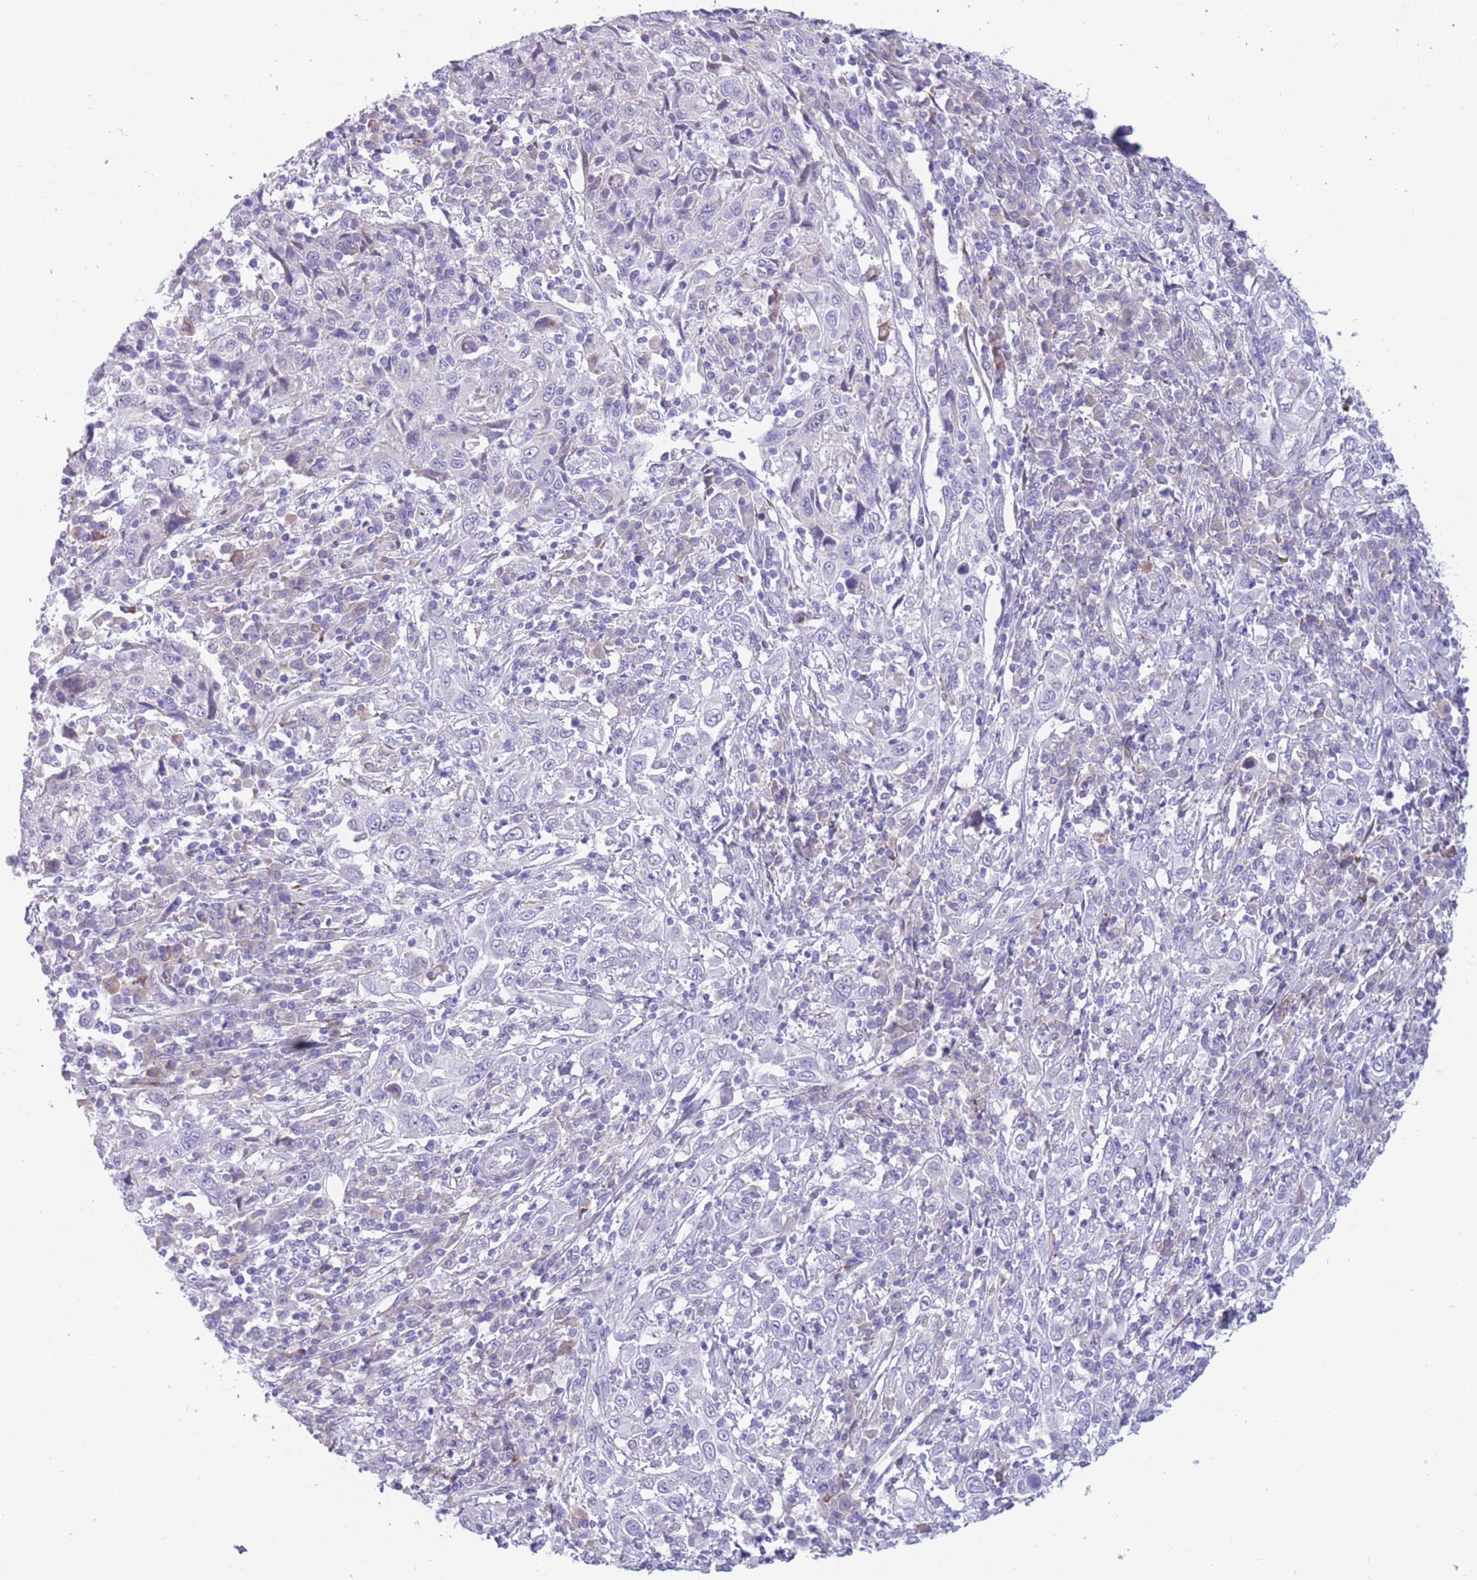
{"staining": {"intensity": "negative", "quantity": "none", "location": "none"}, "tissue": "cervical cancer", "cell_type": "Tumor cells", "image_type": "cancer", "snomed": [{"axis": "morphology", "description": "Squamous cell carcinoma, NOS"}, {"axis": "topography", "description": "Cervix"}], "caption": "Squamous cell carcinoma (cervical) was stained to show a protein in brown. There is no significant expression in tumor cells.", "gene": "COL27A1", "patient": {"sex": "female", "age": 46}}